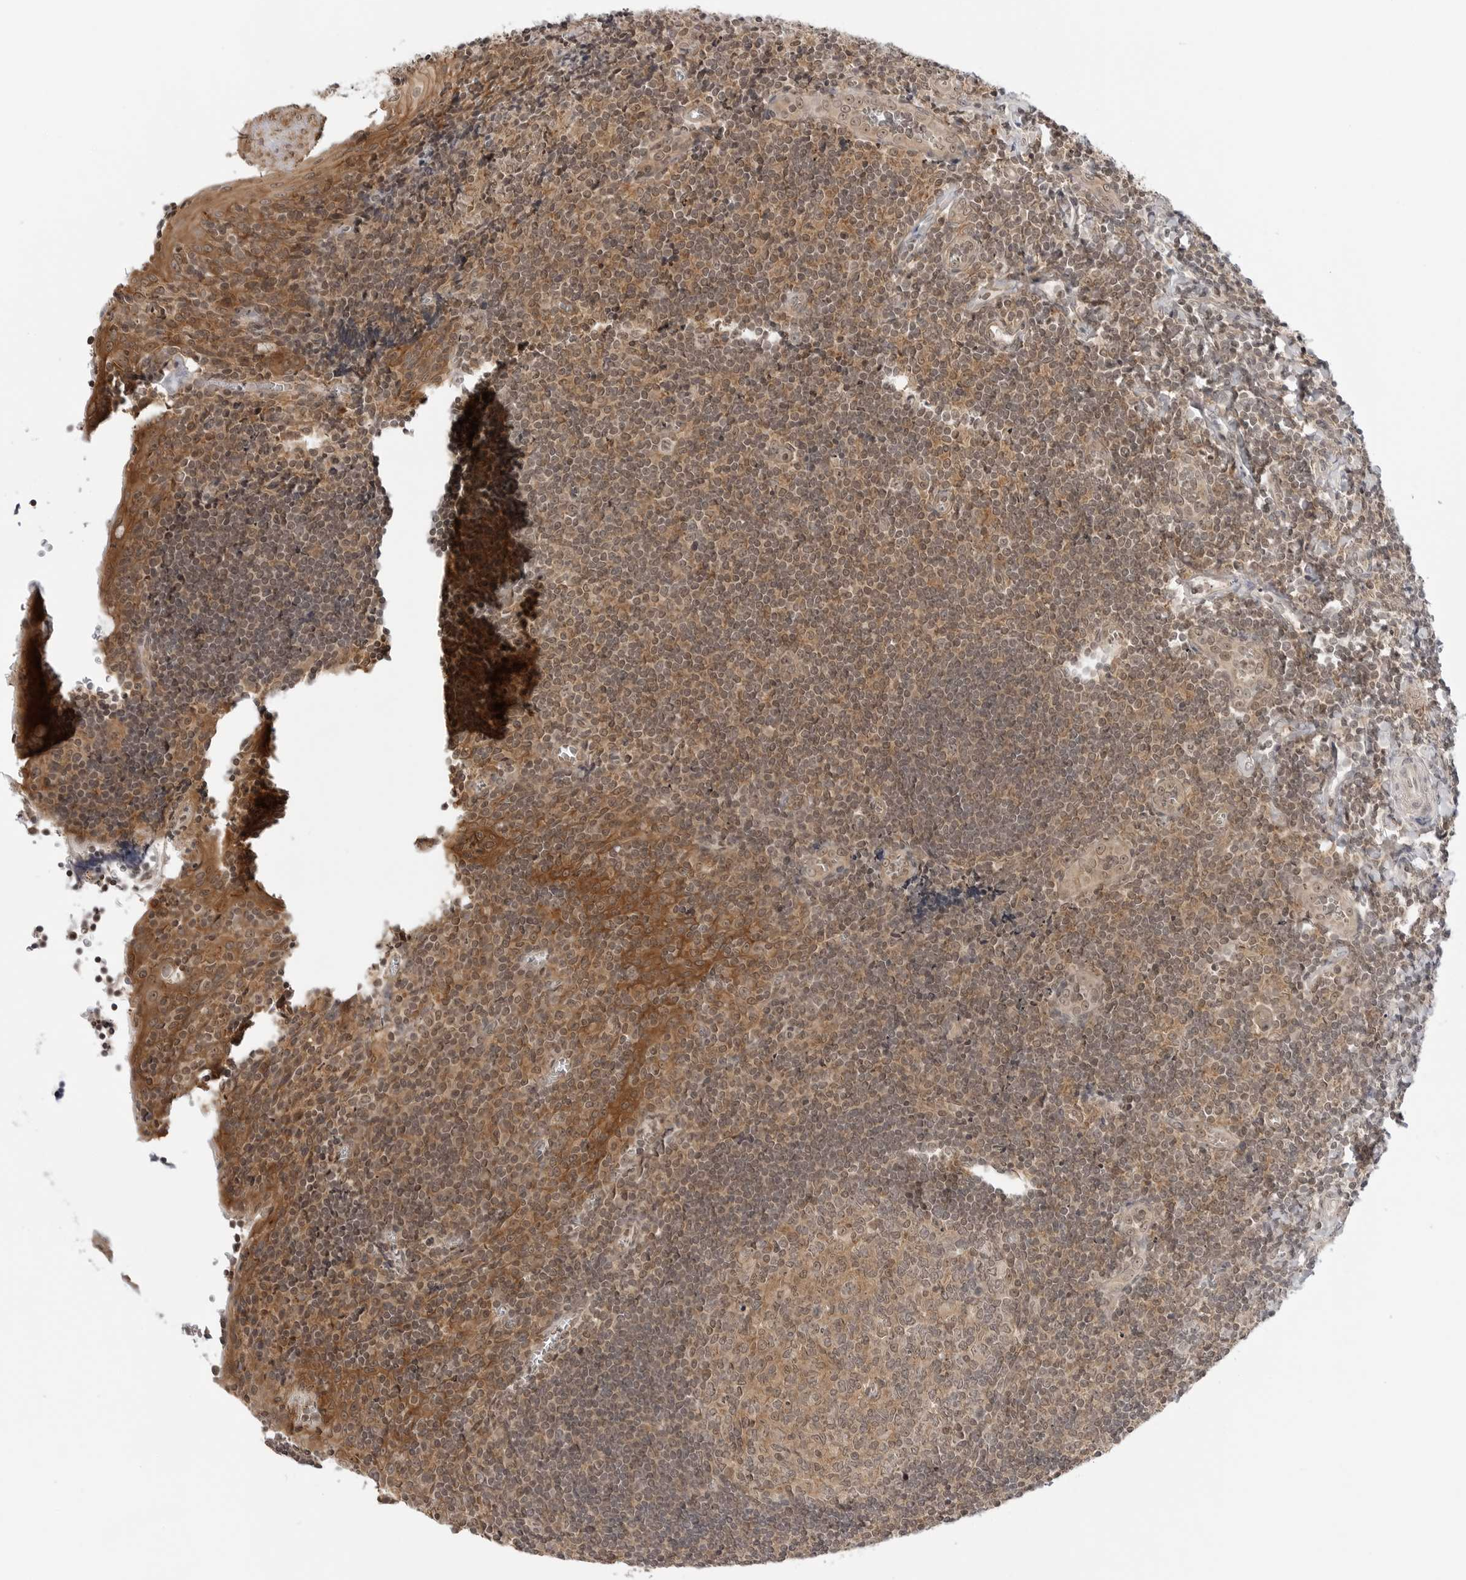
{"staining": {"intensity": "moderate", "quantity": ">75%", "location": "cytoplasmic/membranous,nuclear"}, "tissue": "tonsil", "cell_type": "Germinal center cells", "image_type": "normal", "snomed": [{"axis": "morphology", "description": "Normal tissue, NOS"}, {"axis": "topography", "description": "Tonsil"}], "caption": "This is a photomicrograph of IHC staining of normal tonsil, which shows moderate expression in the cytoplasmic/membranous,nuclear of germinal center cells.", "gene": "MAP2K5", "patient": {"sex": "male", "age": 27}}